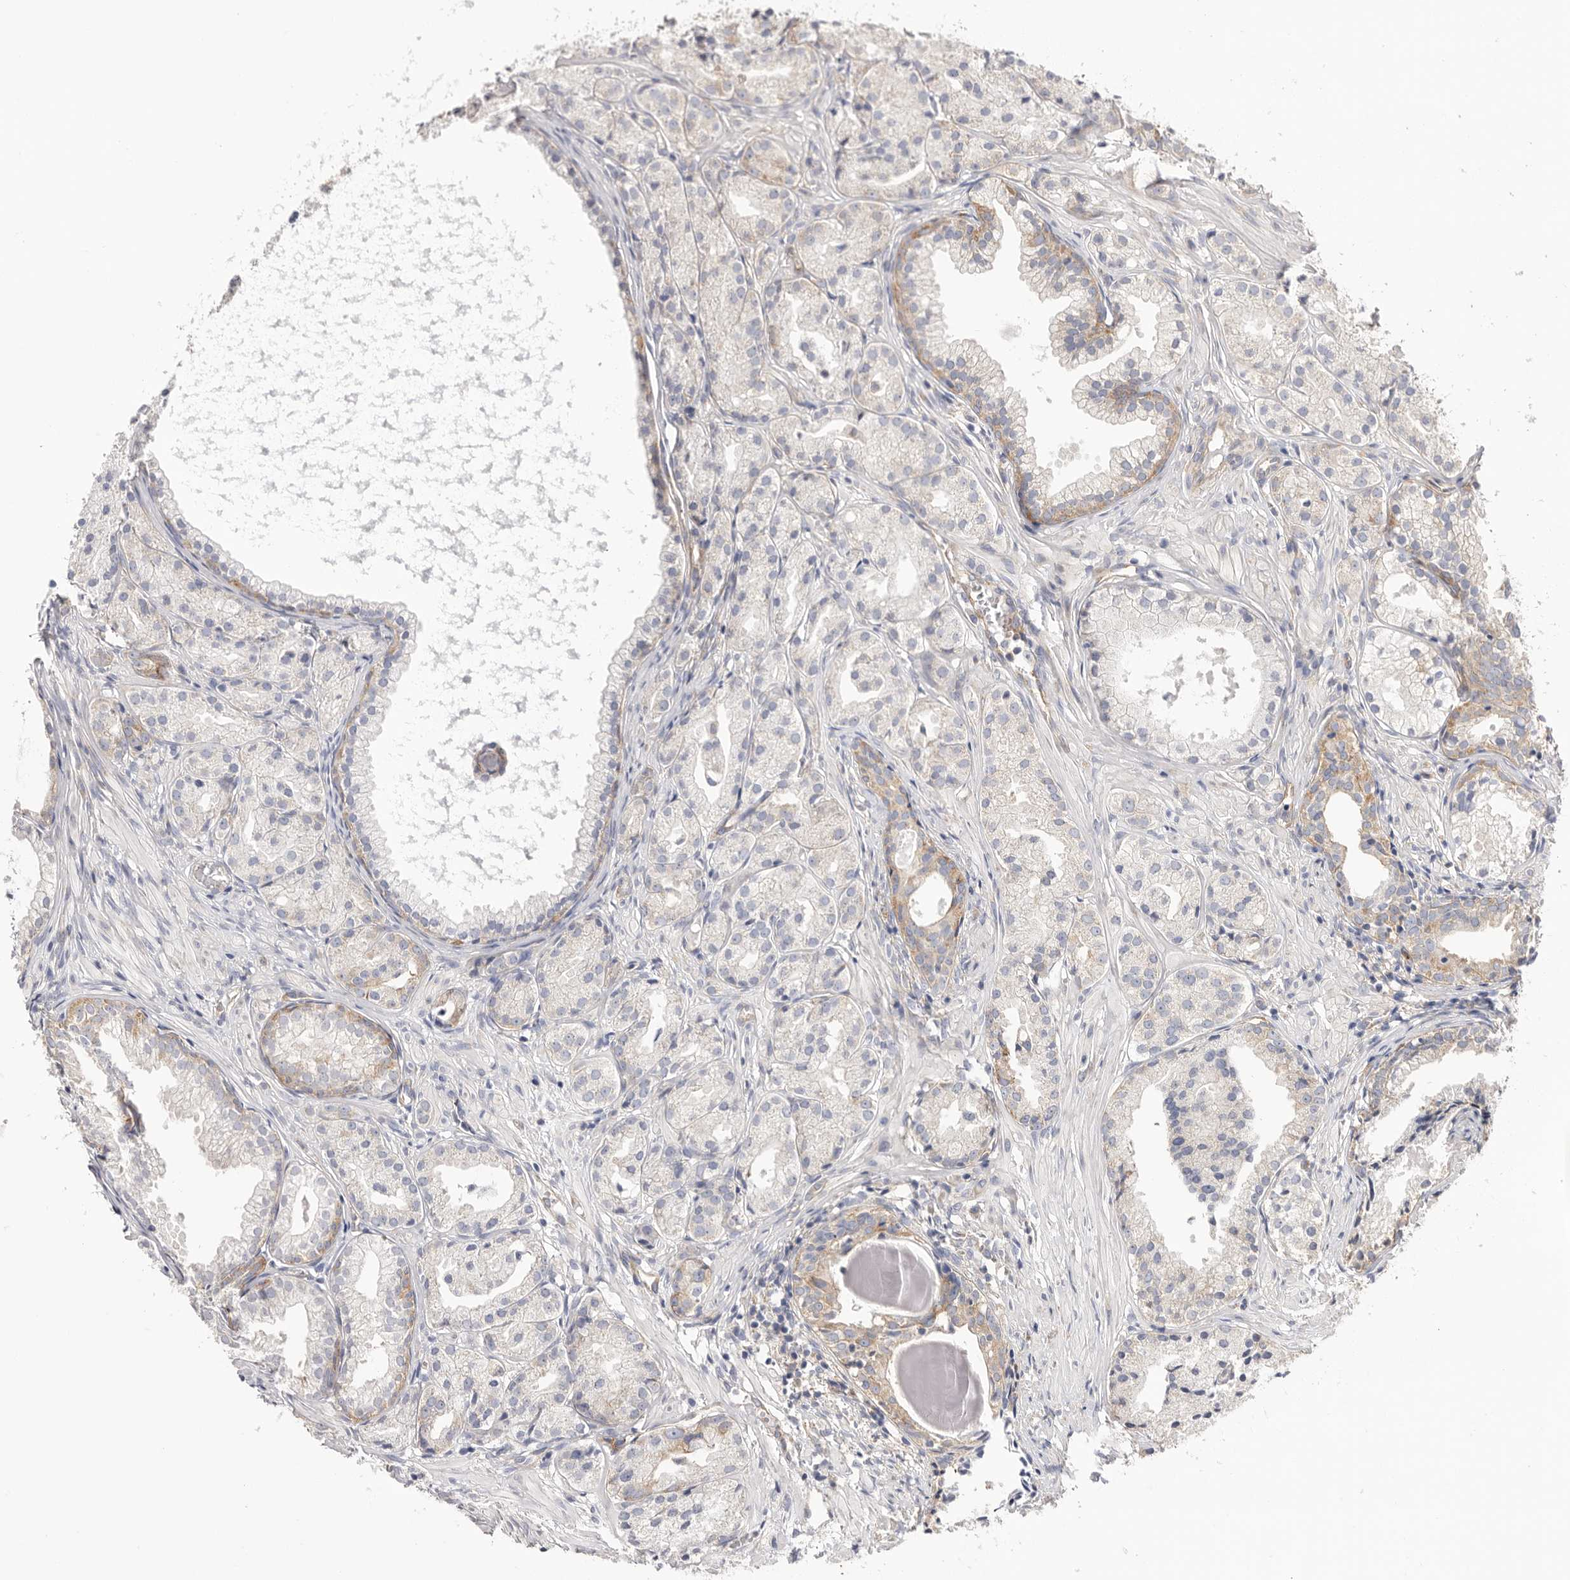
{"staining": {"intensity": "negative", "quantity": "none", "location": "none"}, "tissue": "prostate cancer", "cell_type": "Tumor cells", "image_type": "cancer", "snomed": [{"axis": "morphology", "description": "Adenocarcinoma, Low grade"}, {"axis": "topography", "description": "Prostate"}], "caption": "There is no significant expression in tumor cells of prostate cancer (adenocarcinoma (low-grade)).", "gene": "SERBP1", "patient": {"sex": "male", "age": 88}}